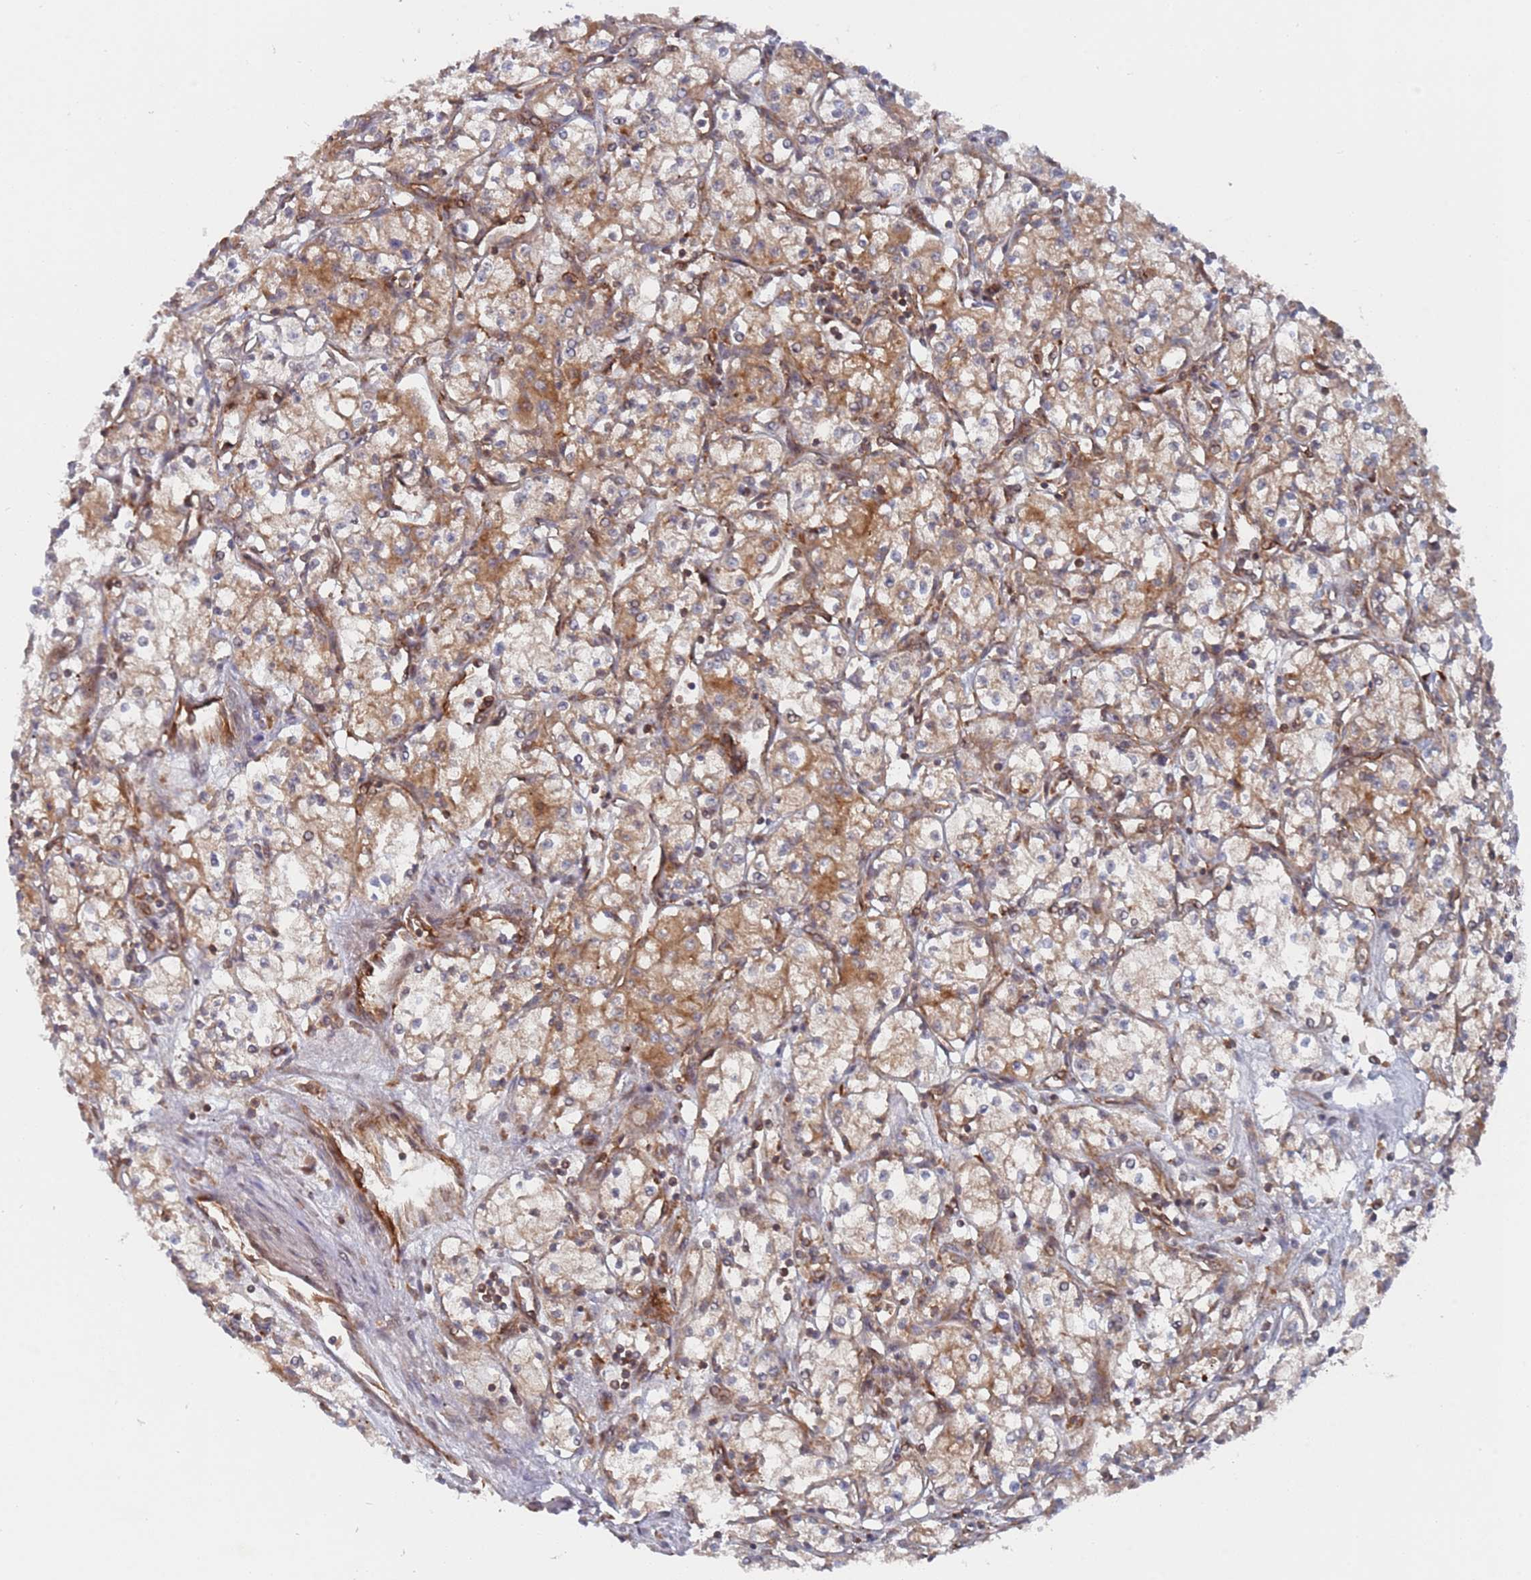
{"staining": {"intensity": "moderate", "quantity": "25%-75%", "location": "cytoplasmic/membranous"}, "tissue": "renal cancer", "cell_type": "Tumor cells", "image_type": "cancer", "snomed": [{"axis": "morphology", "description": "Adenocarcinoma, NOS"}, {"axis": "topography", "description": "Kidney"}], "caption": "Human adenocarcinoma (renal) stained for a protein (brown) shows moderate cytoplasmic/membranous positive positivity in about 25%-75% of tumor cells.", "gene": "DDX60", "patient": {"sex": "male", "age": 59}}